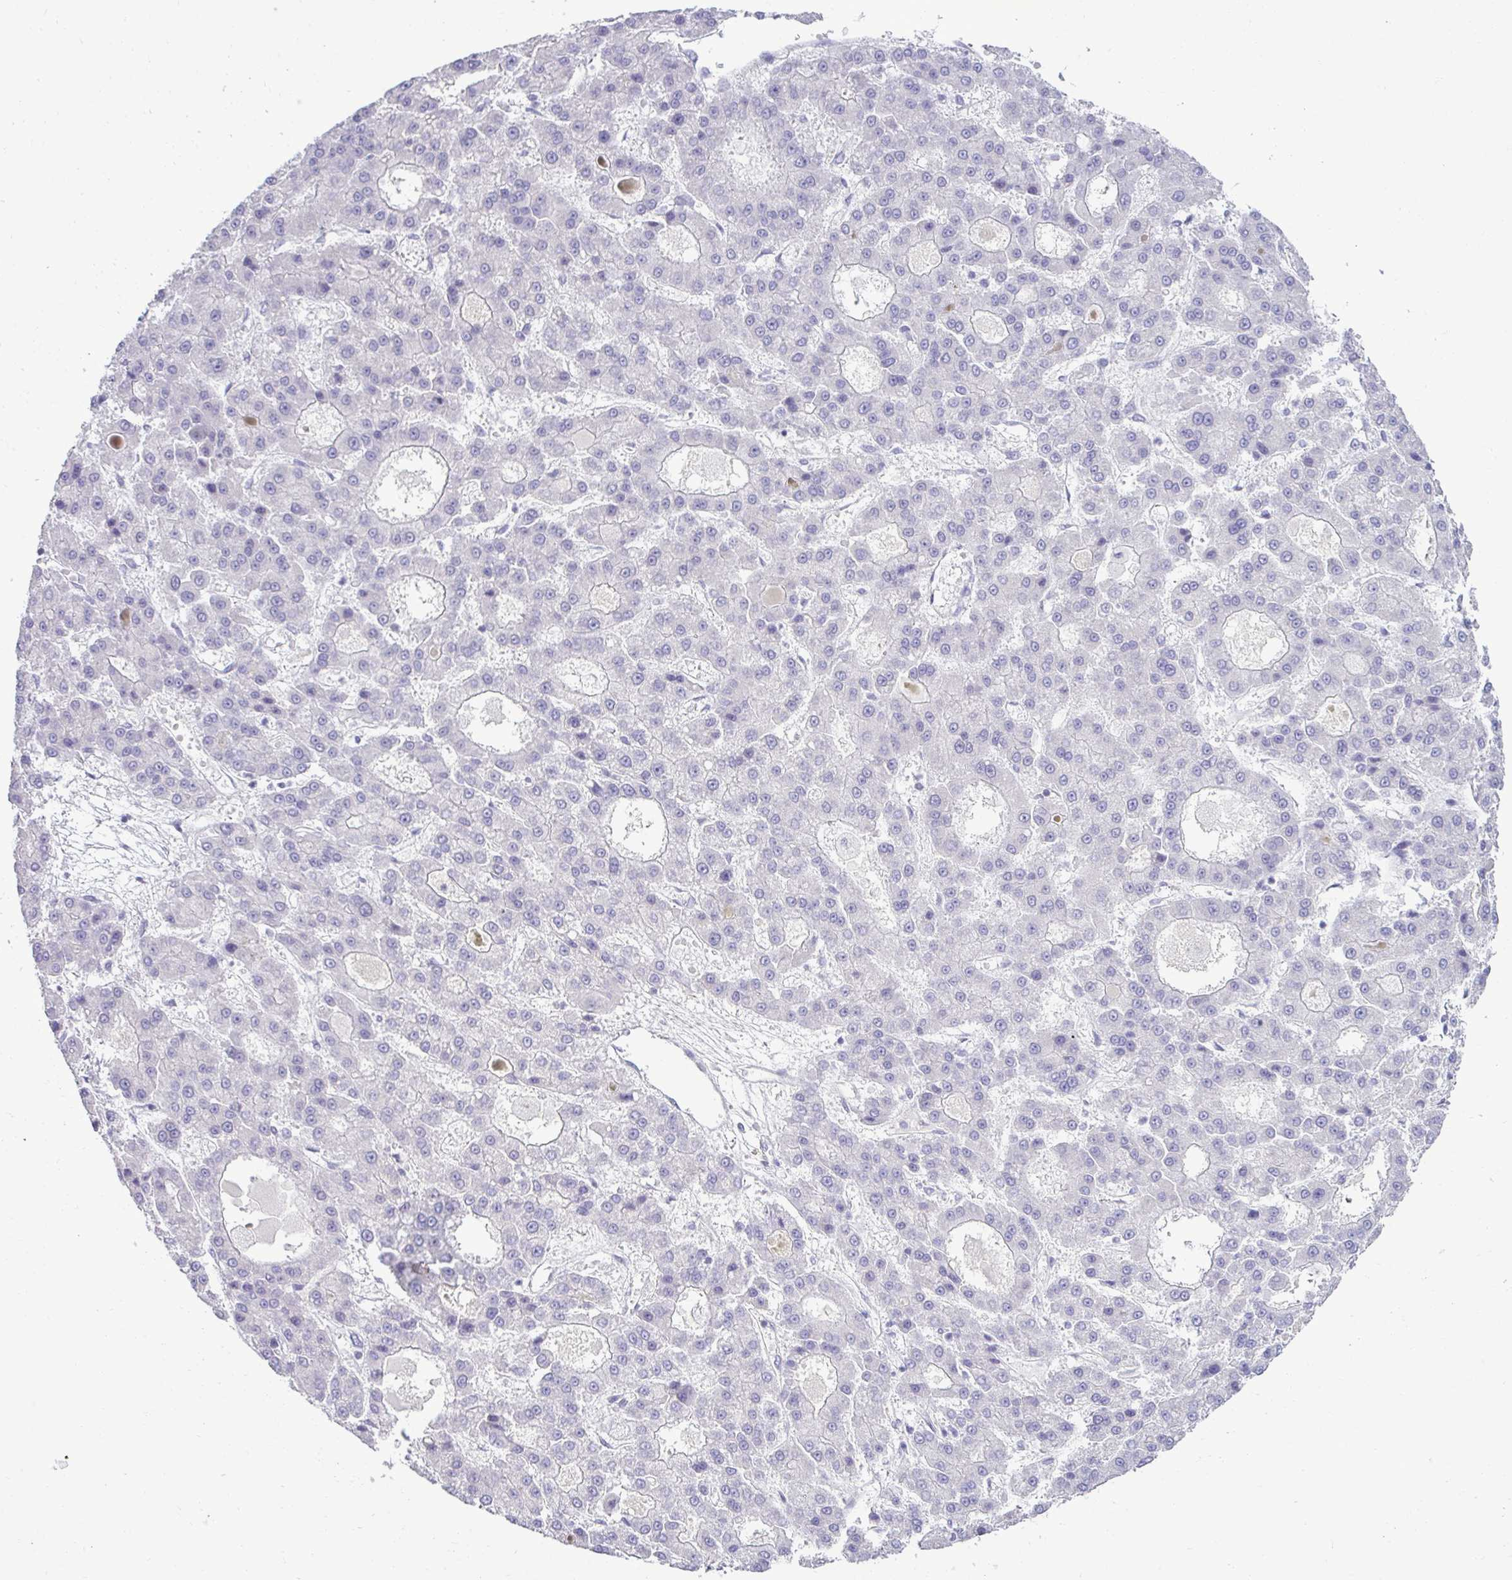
{"staining": {"intensity": "negative", "quantity": "none", "location": "none"}, "tissue": "liver cancer", "cell_type": "Tumor cells", "image_type": "cancer", "snomed": [{"axis": "morphology", "description": "Carcinoma, Hepatocellular, NOS"}, {"axis": "topography", "description": "Liver"}], "caption": "Micrograph shows no protein expression in tumor cells of liver cancer tissue.", "gene": "SLC30A3", "patient": {"sex": "male", "age": 70}}